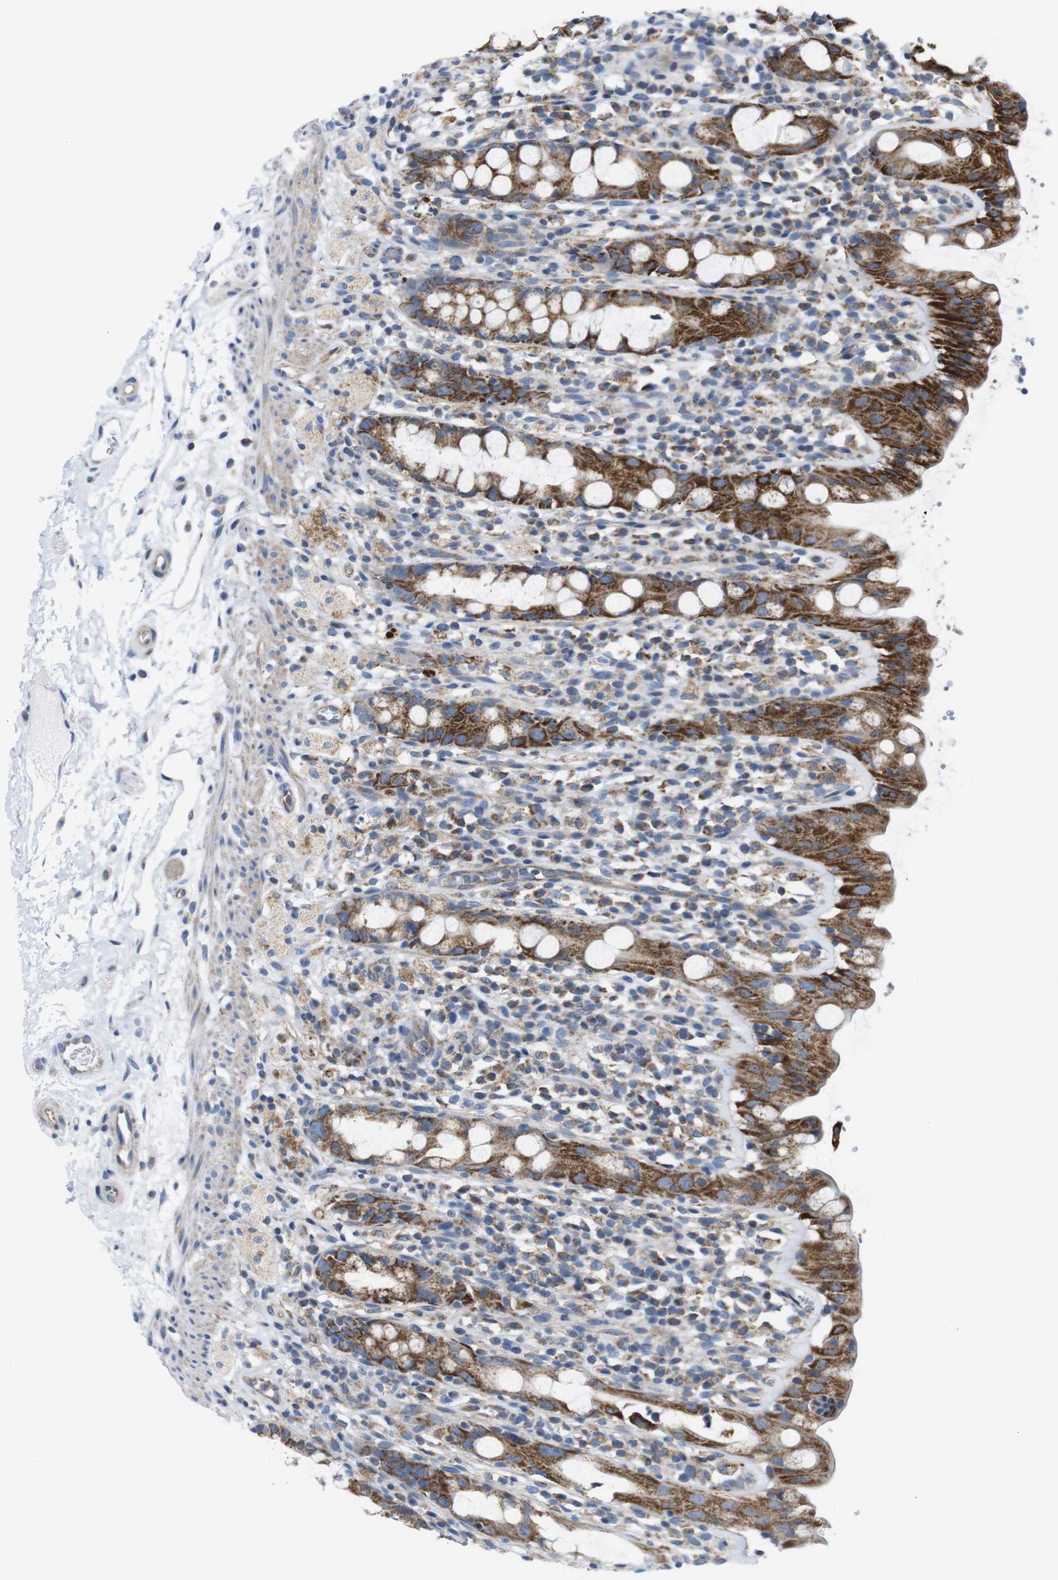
{"staining": {"intensity": "strong", "quantity": ">75%", "location": "cytoplasmic/membranous"}, "tissue": "rectum", "cell_type": "Glandular cells", "image_type": "normal", "snomed": [{"axis": "morphology", "description": "Normal tissue, NOS"}, {"axis": "topography", "description": "Rectum"}], "caption": "Immunohistochemistry (IHC) image of unremarkable human rectum stained for a protein (brown), which reveals high levels of strong cytoplasmic/membranous staining in about >75% of glandular cells.", "gene": "PDCD1LG2", "patient": {"sex": "male", "age": 44}}